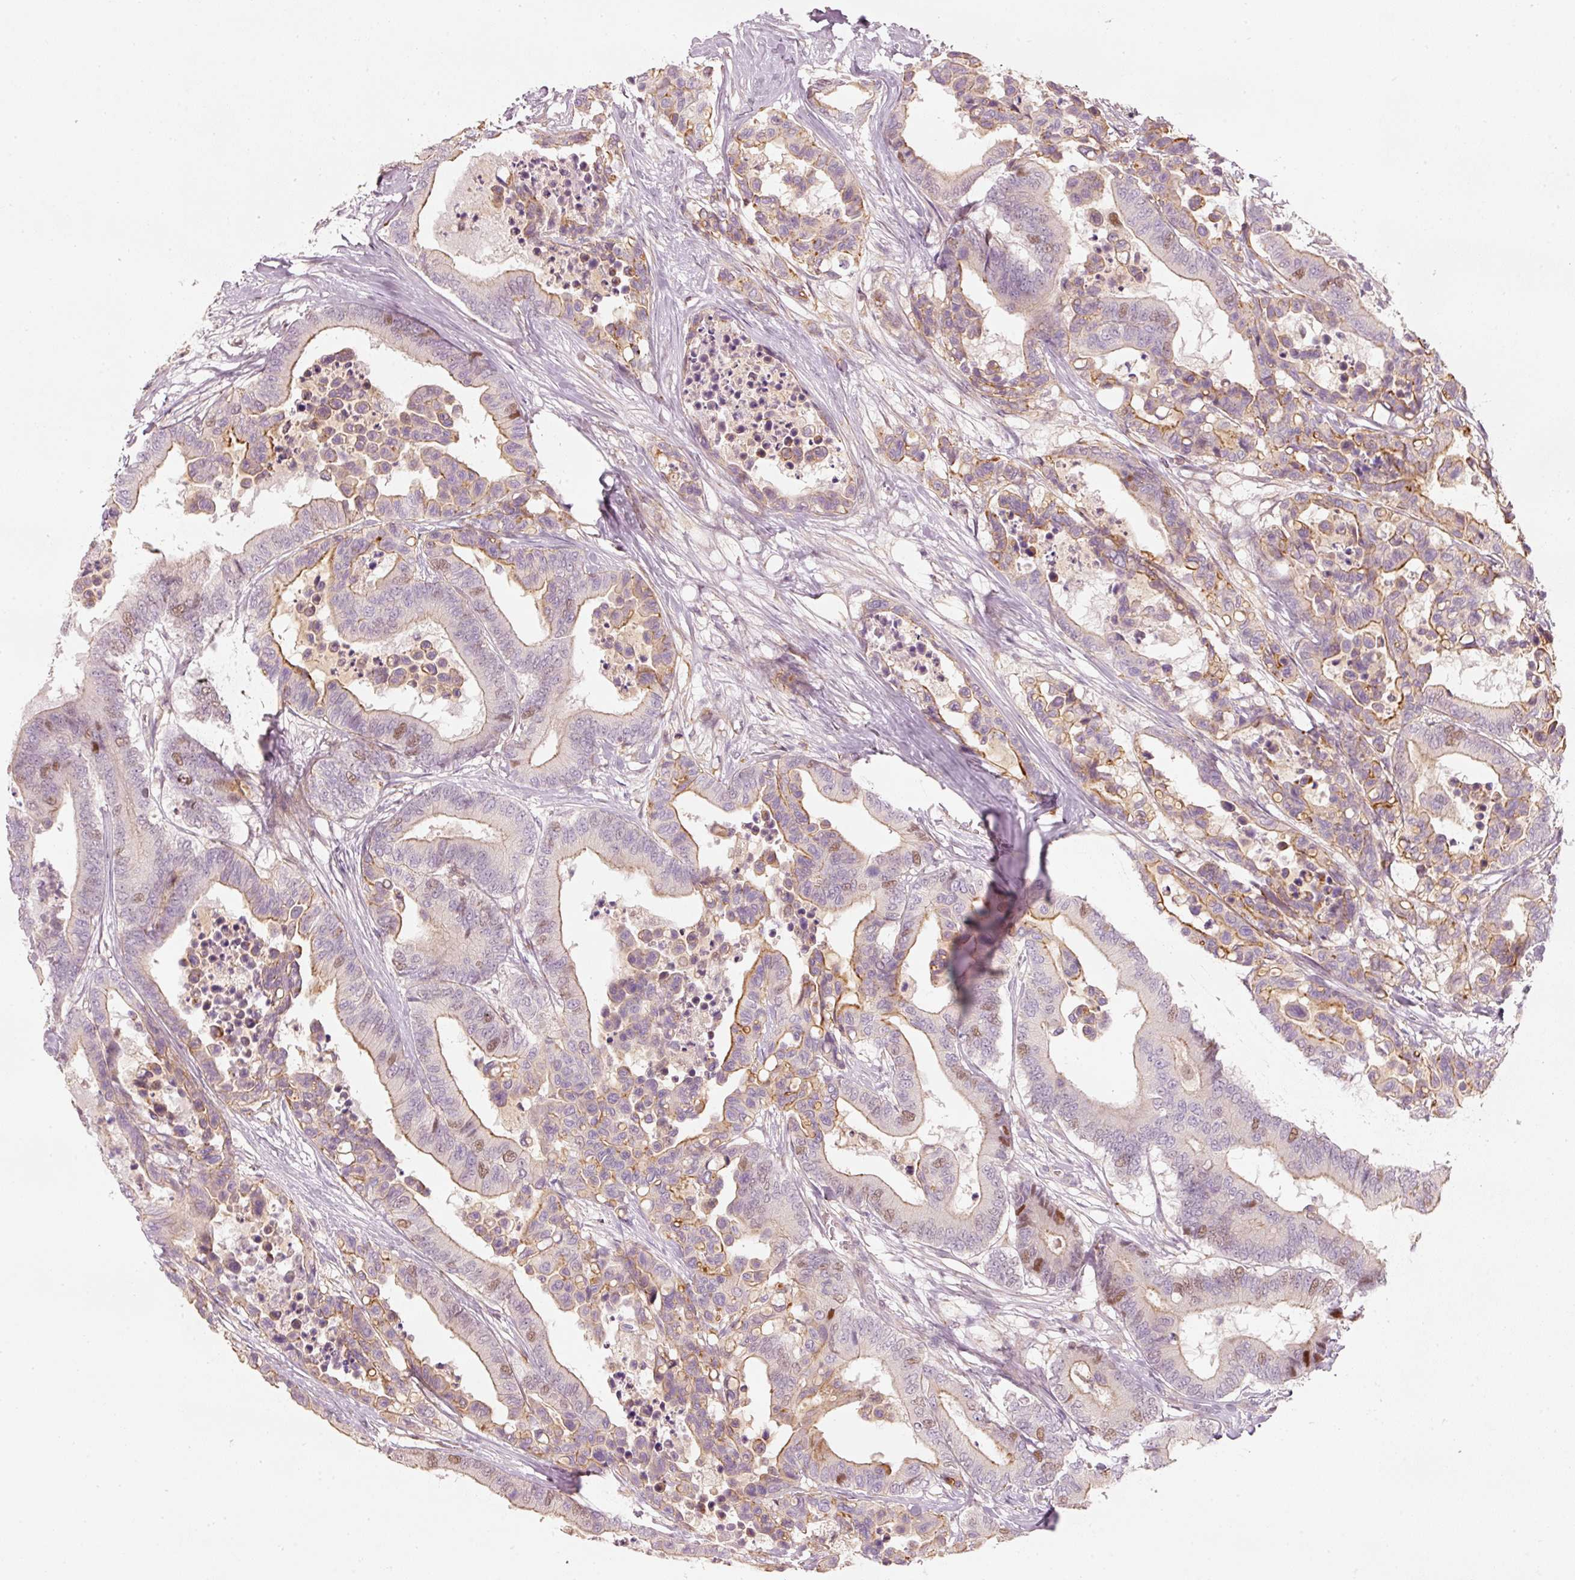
{"staining": {"intensity": "moderate", "quantity": "<25%", "location": "cytoplasmic/membranous,nuclear"}, "tissue": "colorectal cancer", "cell_type": "Tumor cells", "image_type": "cancer", "snomed": [{"axis": "morphology", "description": "Normal tissue, NOS"}, {"axis": "morphology", "description": "Adenocarcinoma, NOS"}, {"axis": "topography", "description": "Colon"}], "caption": "Approximately <25% of tumor cells in human colorectal cancer (adenocarcinoma) exhibit moderate cytoplasmic/membranous and nuclear protein staining as visualized by brown immunohistochemical staining.", "gene": "TREX2", "patient": {"sex": "male", "age": 82}}